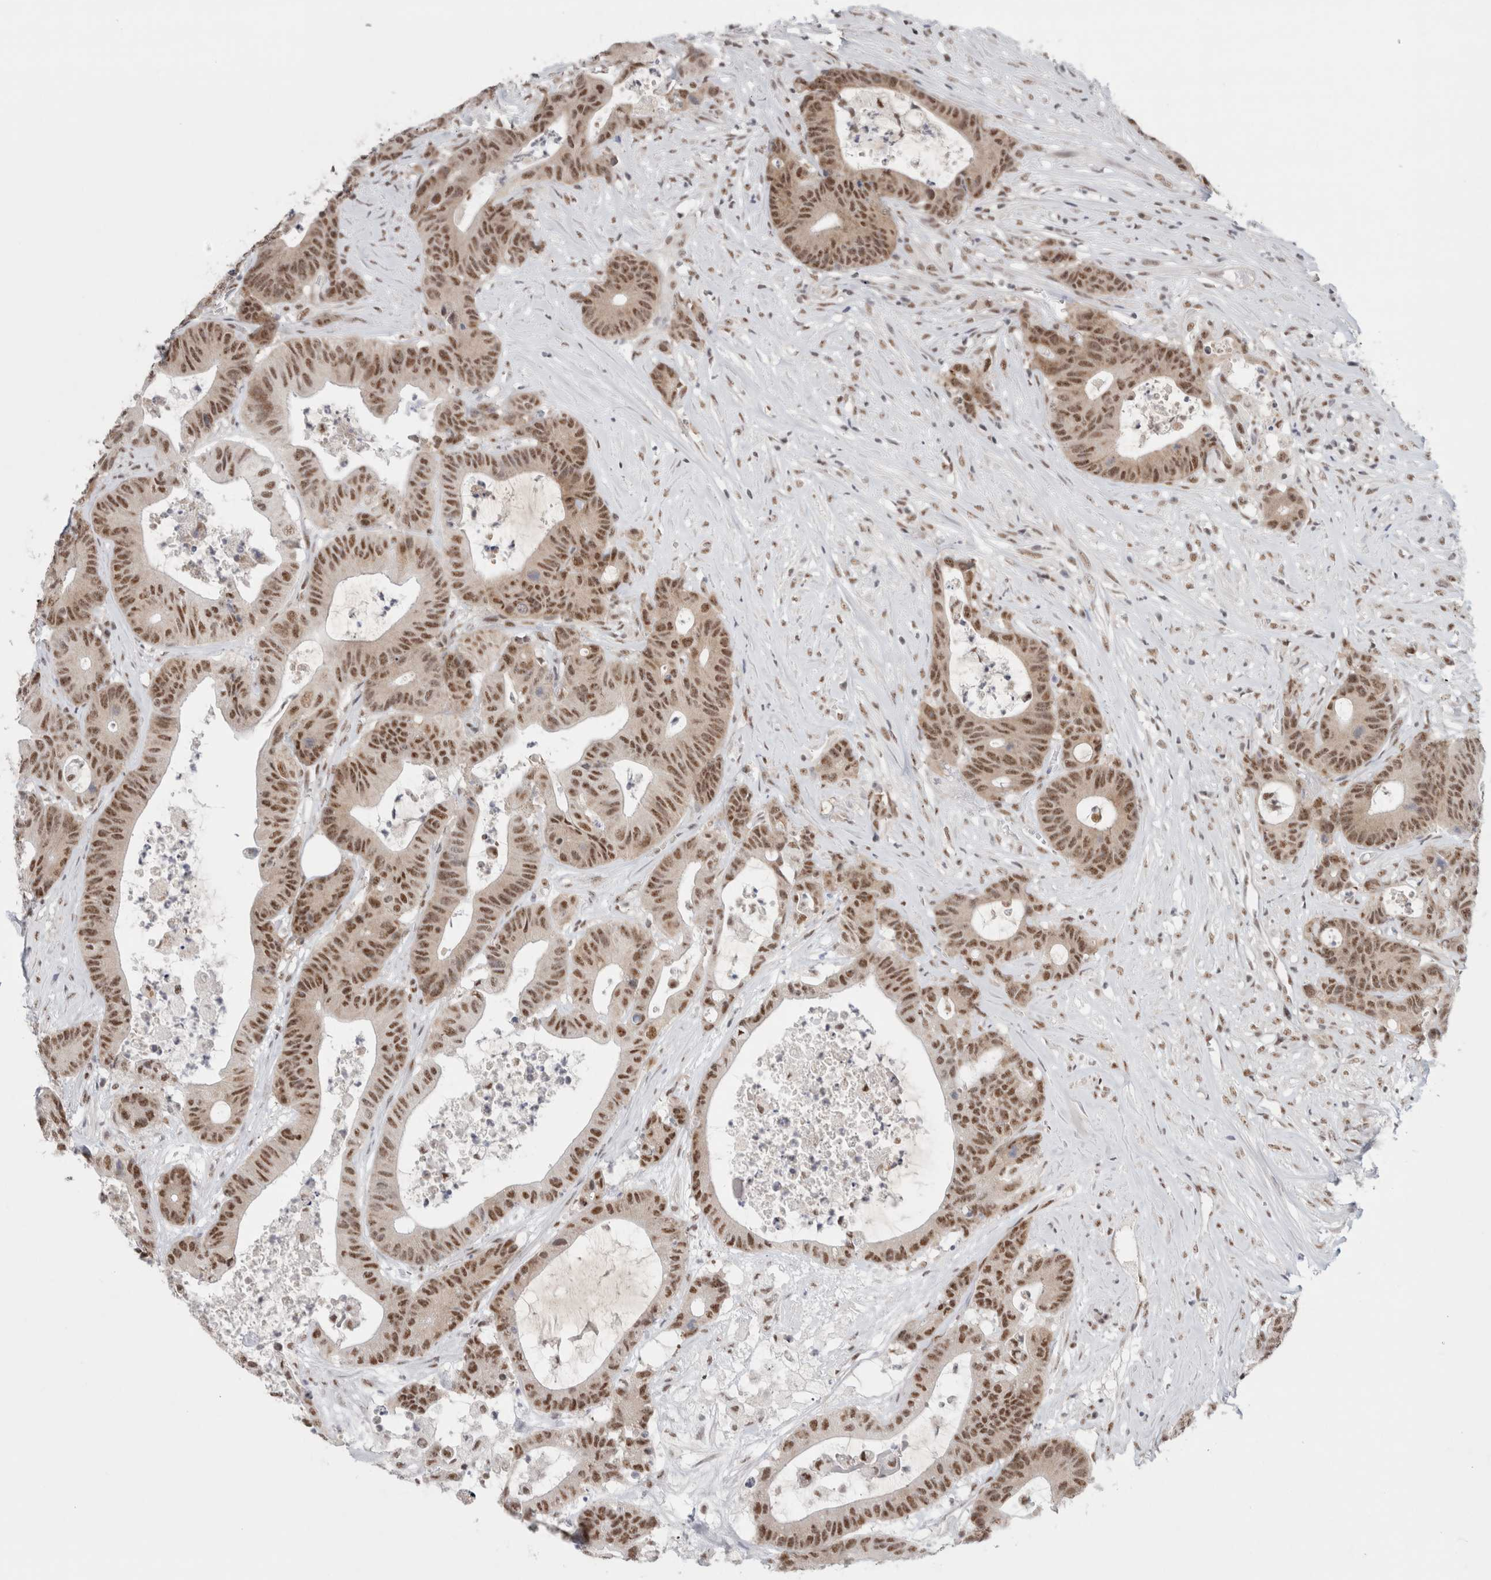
{"staining": {"intensity": "moderate", "quantity": ">75%", "location": "nuclear"}, "tissue": "colorectal cancer", "cell_type": "Tumor cells", "image_type": "cancer", "snomed": [{"axis": "morphology", "description": "Adenocarcinoma, NOS"}, {"axis": "topography", "description": "Colon"}], "caption": "Adenocarcinoma (colorectal) stained with a protein marker shows moderate staining in tumor cells.", "gene": "TRMT12", "patient": {"sex": "female", "age": 84}}